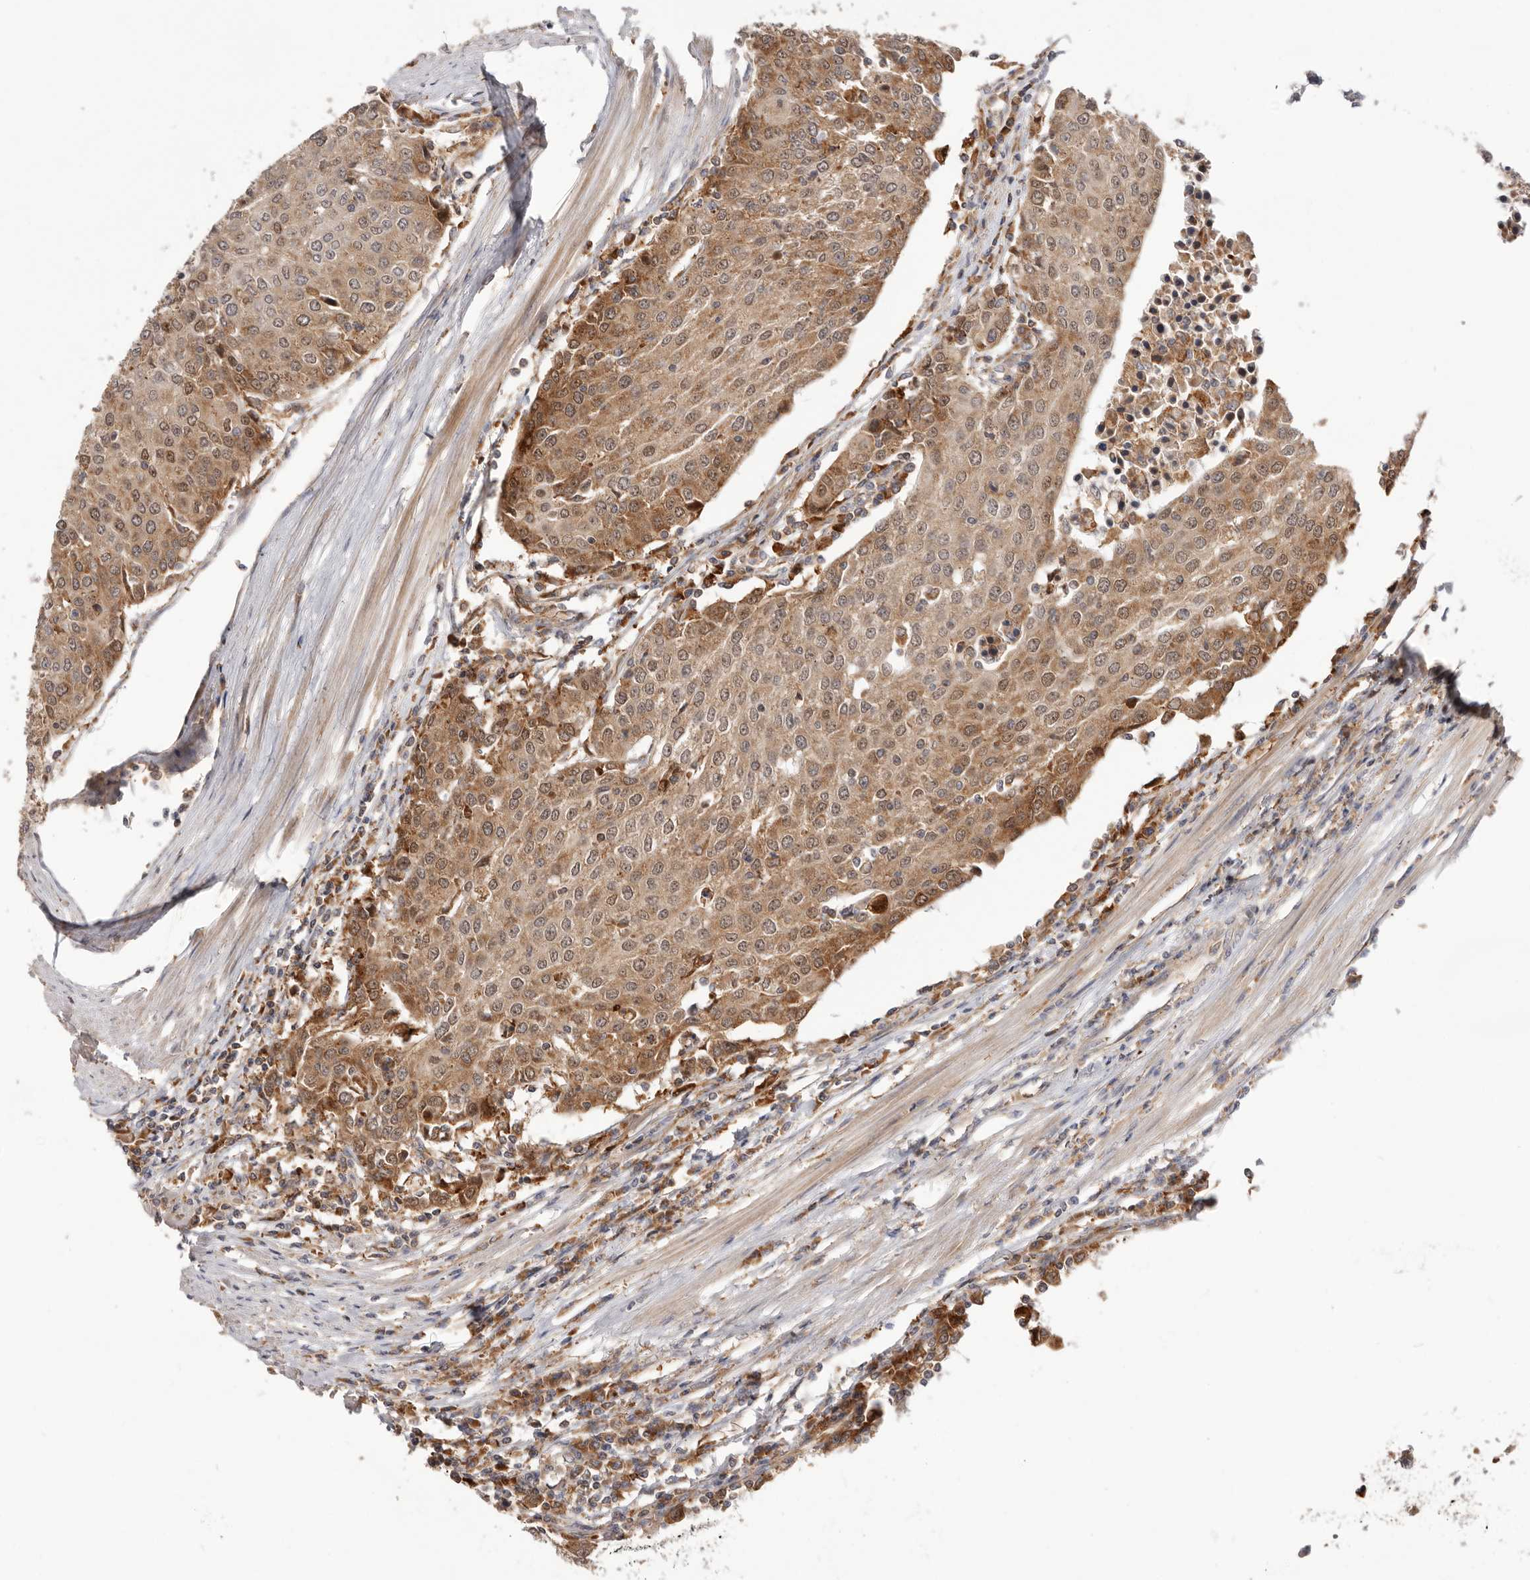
{"staining": {"intensity": "moderate", "quantity": ">75%", "location": "cytoplasmic/membranous"}, "tissue": "urothelial cancer", "cell_type": "Tumor cells", "image_type": "cancer", "snomed": [{"axis": "morphology", "description": "Urothelial carcinoma, High grade"}, {"axis": "topography", "description": "Urinary bladder"}], "caption": "Approximately >75% of tumor cells in urothelial carcinoma (high-grade) exhibit moderate cytoplasmic/membranous protein staining as visualized by brown immunohistochemical staining.", "gene": "RNF213", "patient": {"sex": "female", "age": 85}}